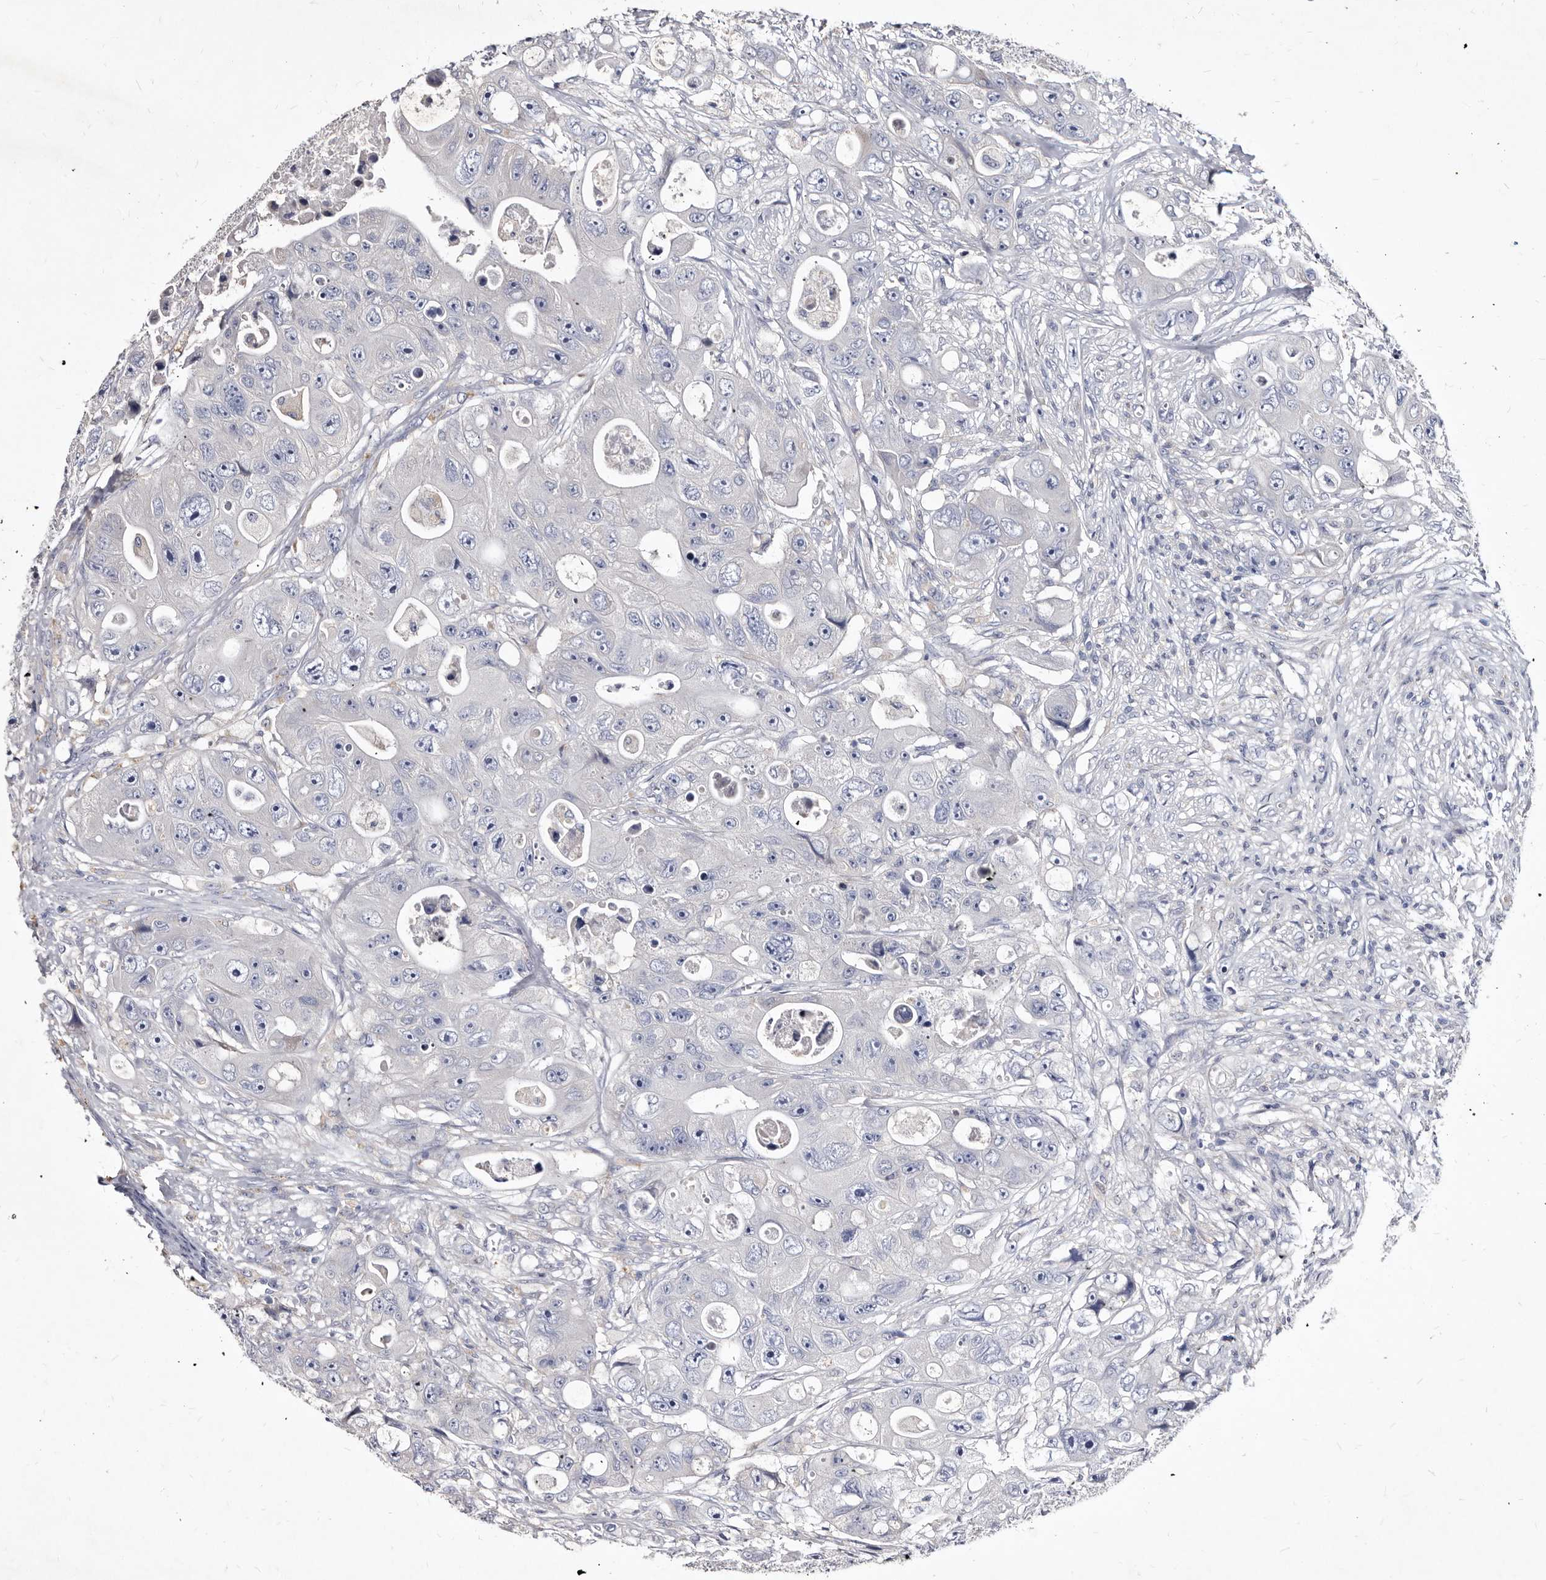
{"staining": {"intensity": "negative", "quantity": "none", "location": "none"}, "tissue": "colorectal cancer", "cell_type": "Tumor cells", "image_type": "cancer", "snomed": [{"axis": "morphology", "description": "Adenocarcinoma, NOS"}, {"axis": "topography", "description": "Colon"}], "caption": "The photomicrograph exhibits no significant expression in tumor cells of adenocarcinoma (colorectal).", "gene": "SLC39A2", "patient": {"sex": "female", "age": 46}}